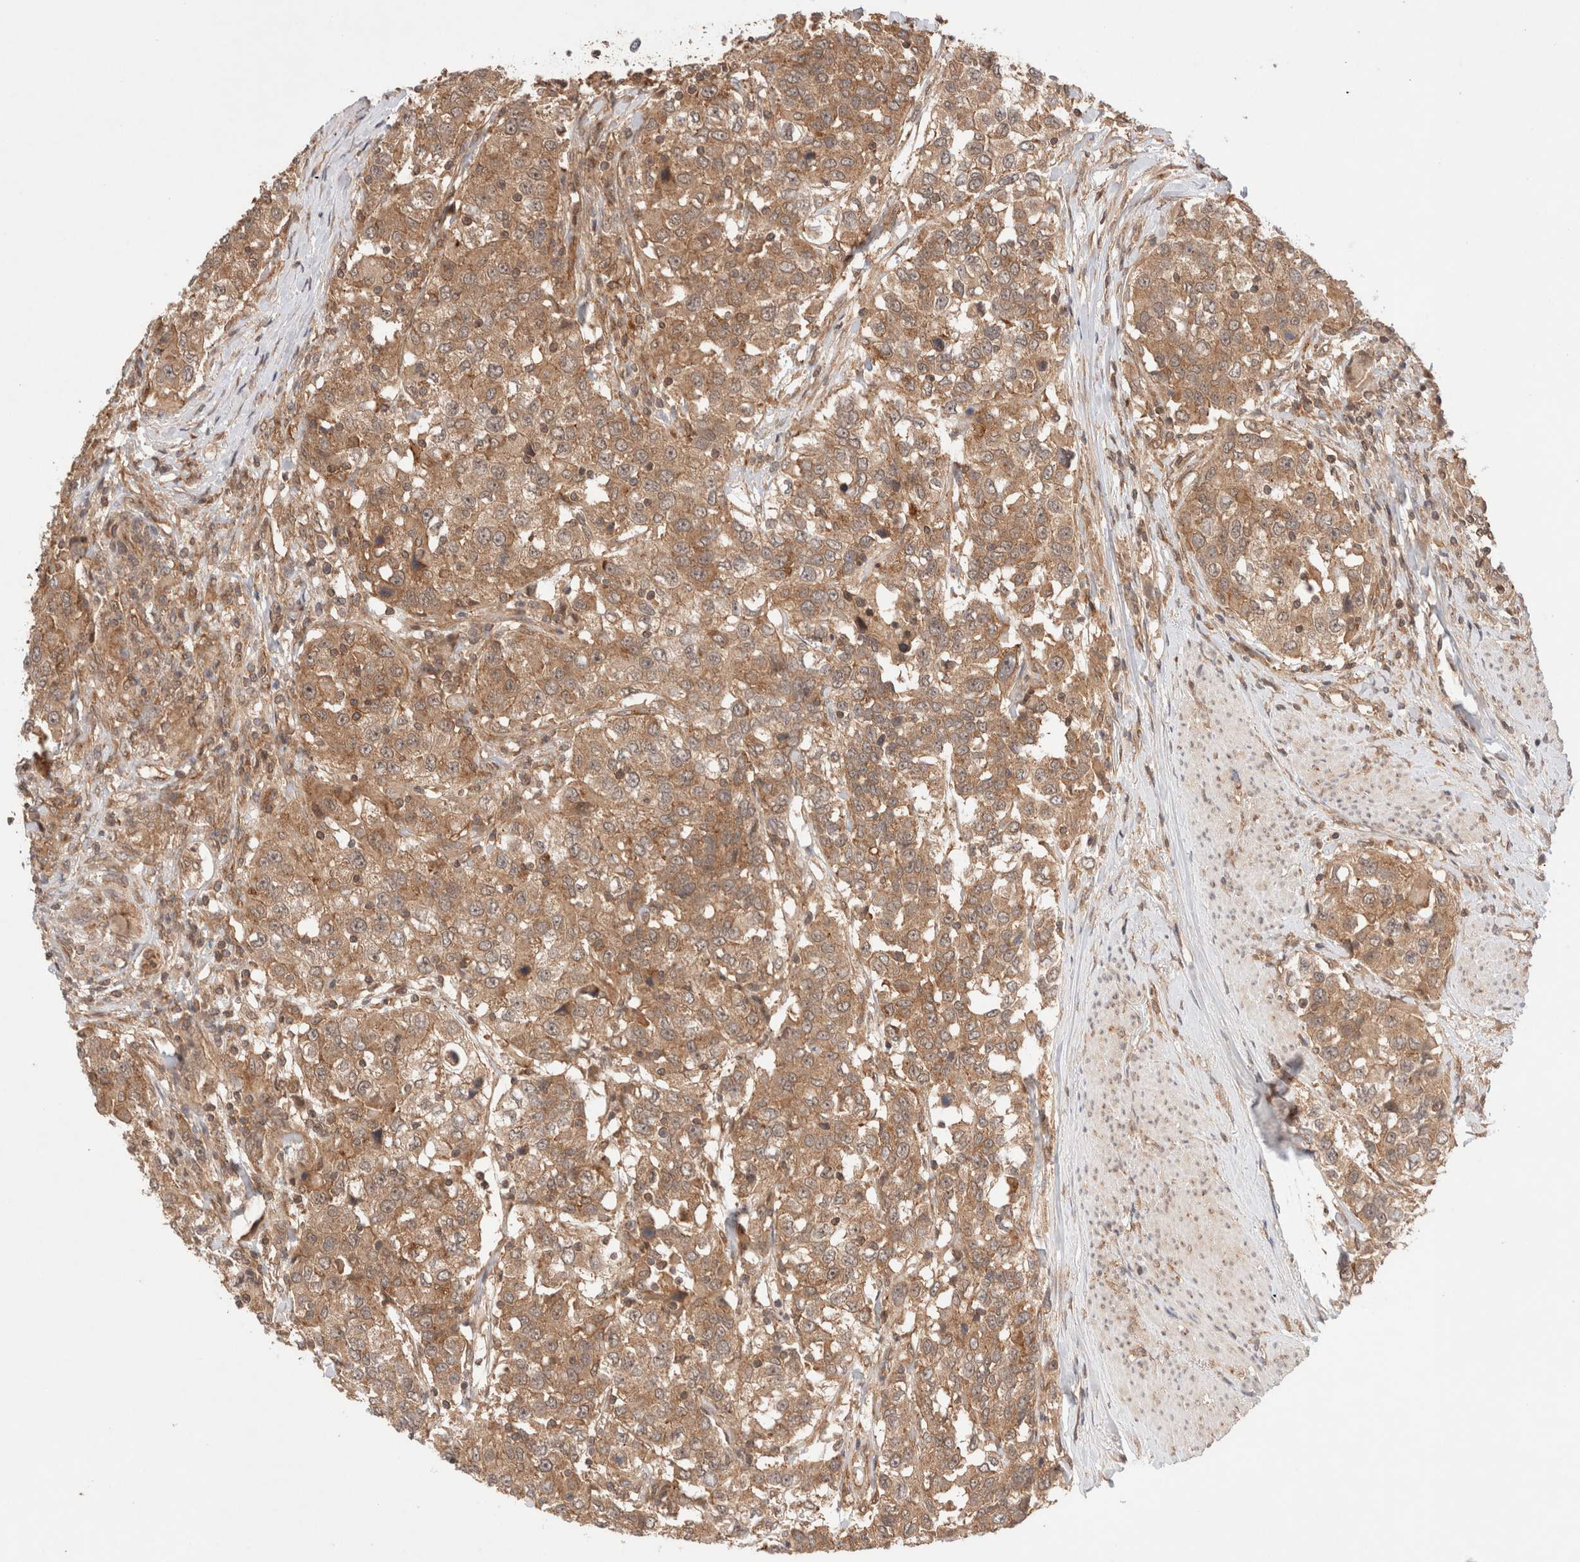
{"staining": {"intensity": "moderate", "quantity": ">75%", "location": "cytoplasmic/membranous"}, "tissue": "urothelial cancer", "cell_type": "Tumor cells", "image_type": "cancer", "snomed": [{"axis": "morphology", "description": "Urothelial carcinoma, High grade"}, {"axis": "topography", "description": "Urinary bladder"}], "caption": "Urothelial cancer tissue demonstrates moderate cytoplasmic/membranous positivity in about >75% of tumor cells, visualized by immunohistochemistry.", "gene": "SIKE1", "patient": {"sex": "female", "age": 80}}